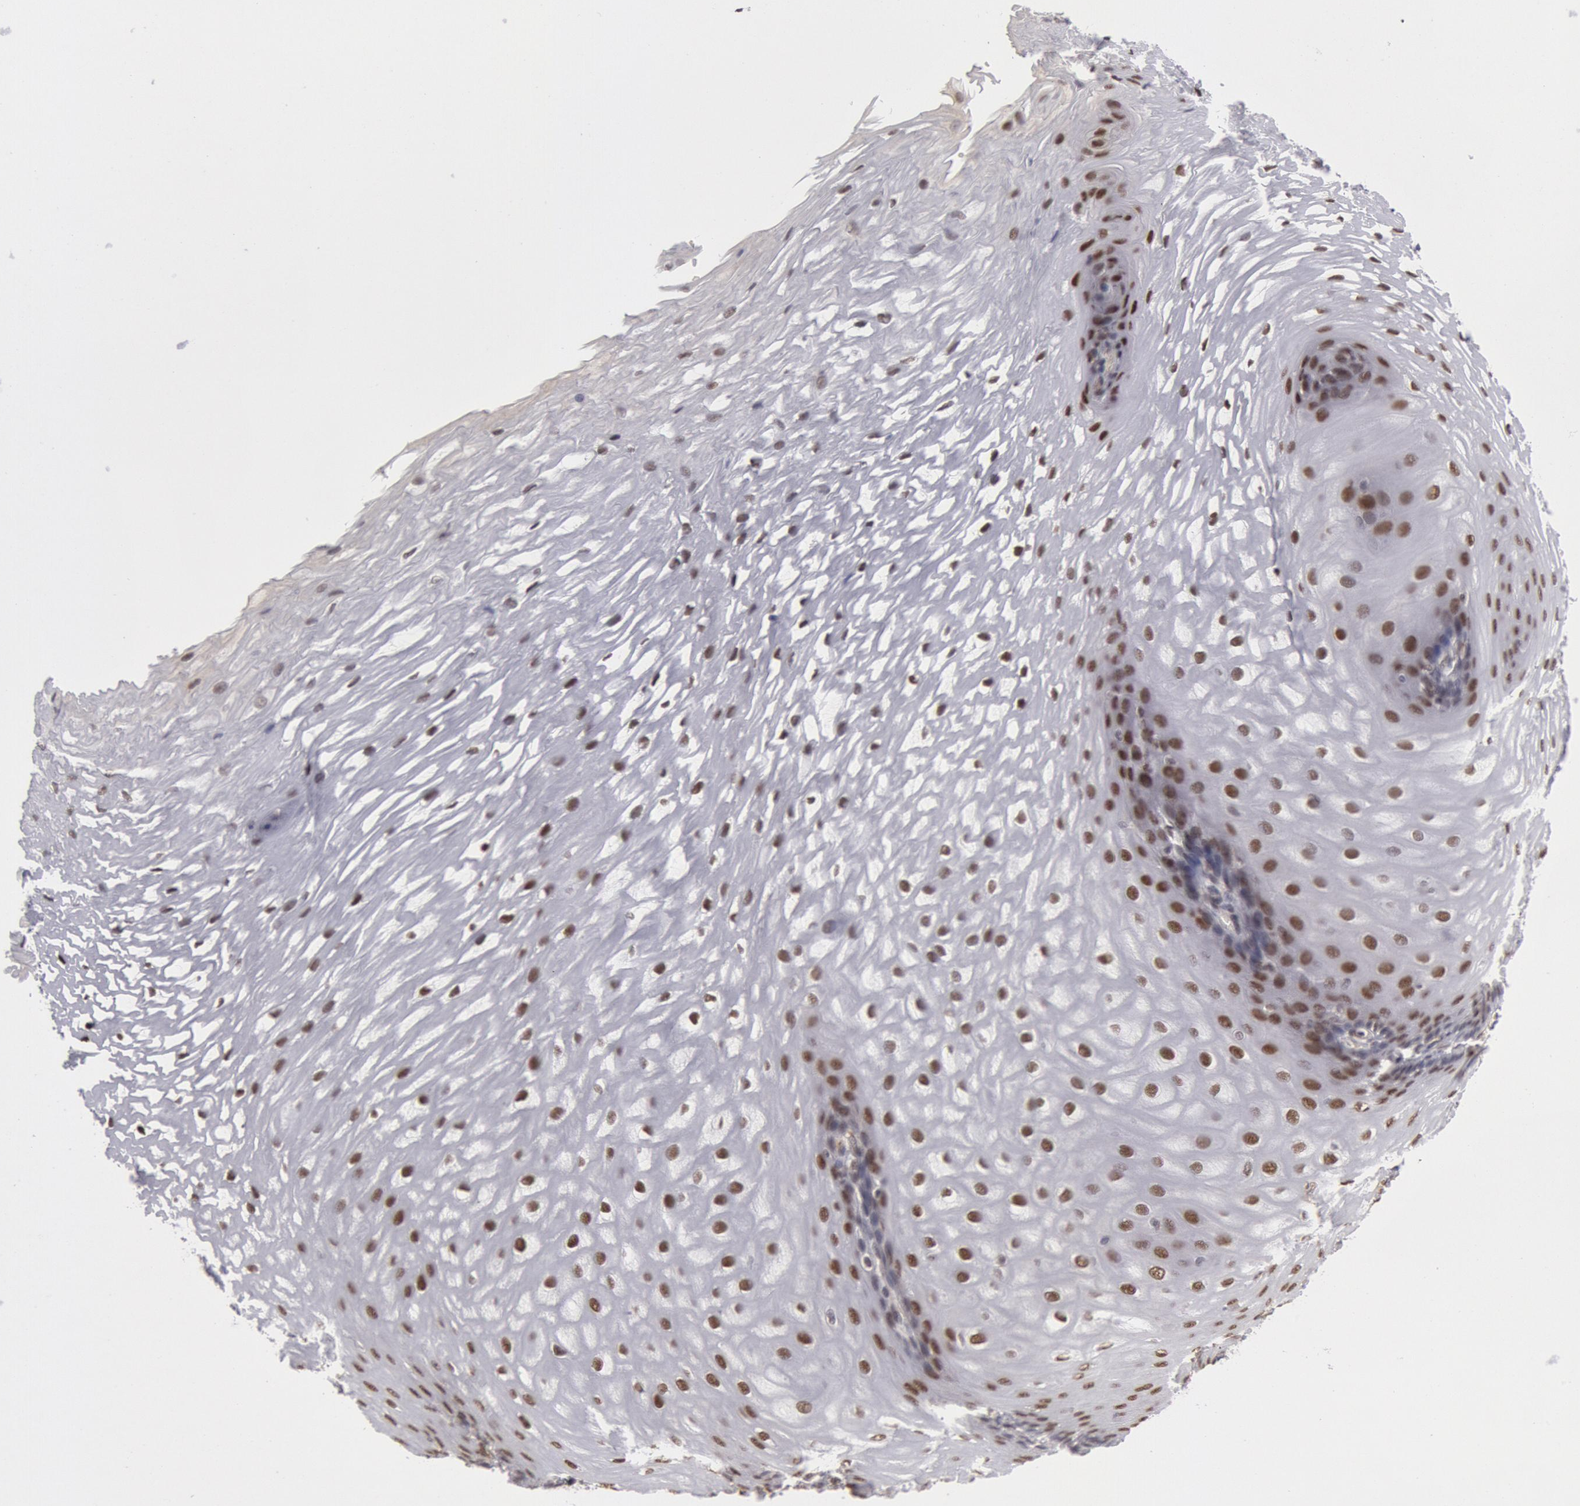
{"staining": {"intensity": "weak", "quantity": "25%-75%", "location": "nuclear"}, "tissue": "esophagus", "cell_type": "Squamous epithelial cells", "image_type": "normal", "snomed": [{"axis": "morphology", "description": "Normal tissue, NOS"}, {"axis": "morphology", "description": "Adenocarcinoma, NOS"}, {"axis": "topography", "description": "Esophagus"}, {"axis": "topography", "description": "Stomach"}], "caption": "Protein analysis of unremarkable esophagus exhibits weak nuclear staining in about 25%-75% of squamous epithelial cells. (IHC, brightfield microscopy, high magnification).", "gene": "PPP4R3B", "patient": {"sex": "male", "age": 62}}